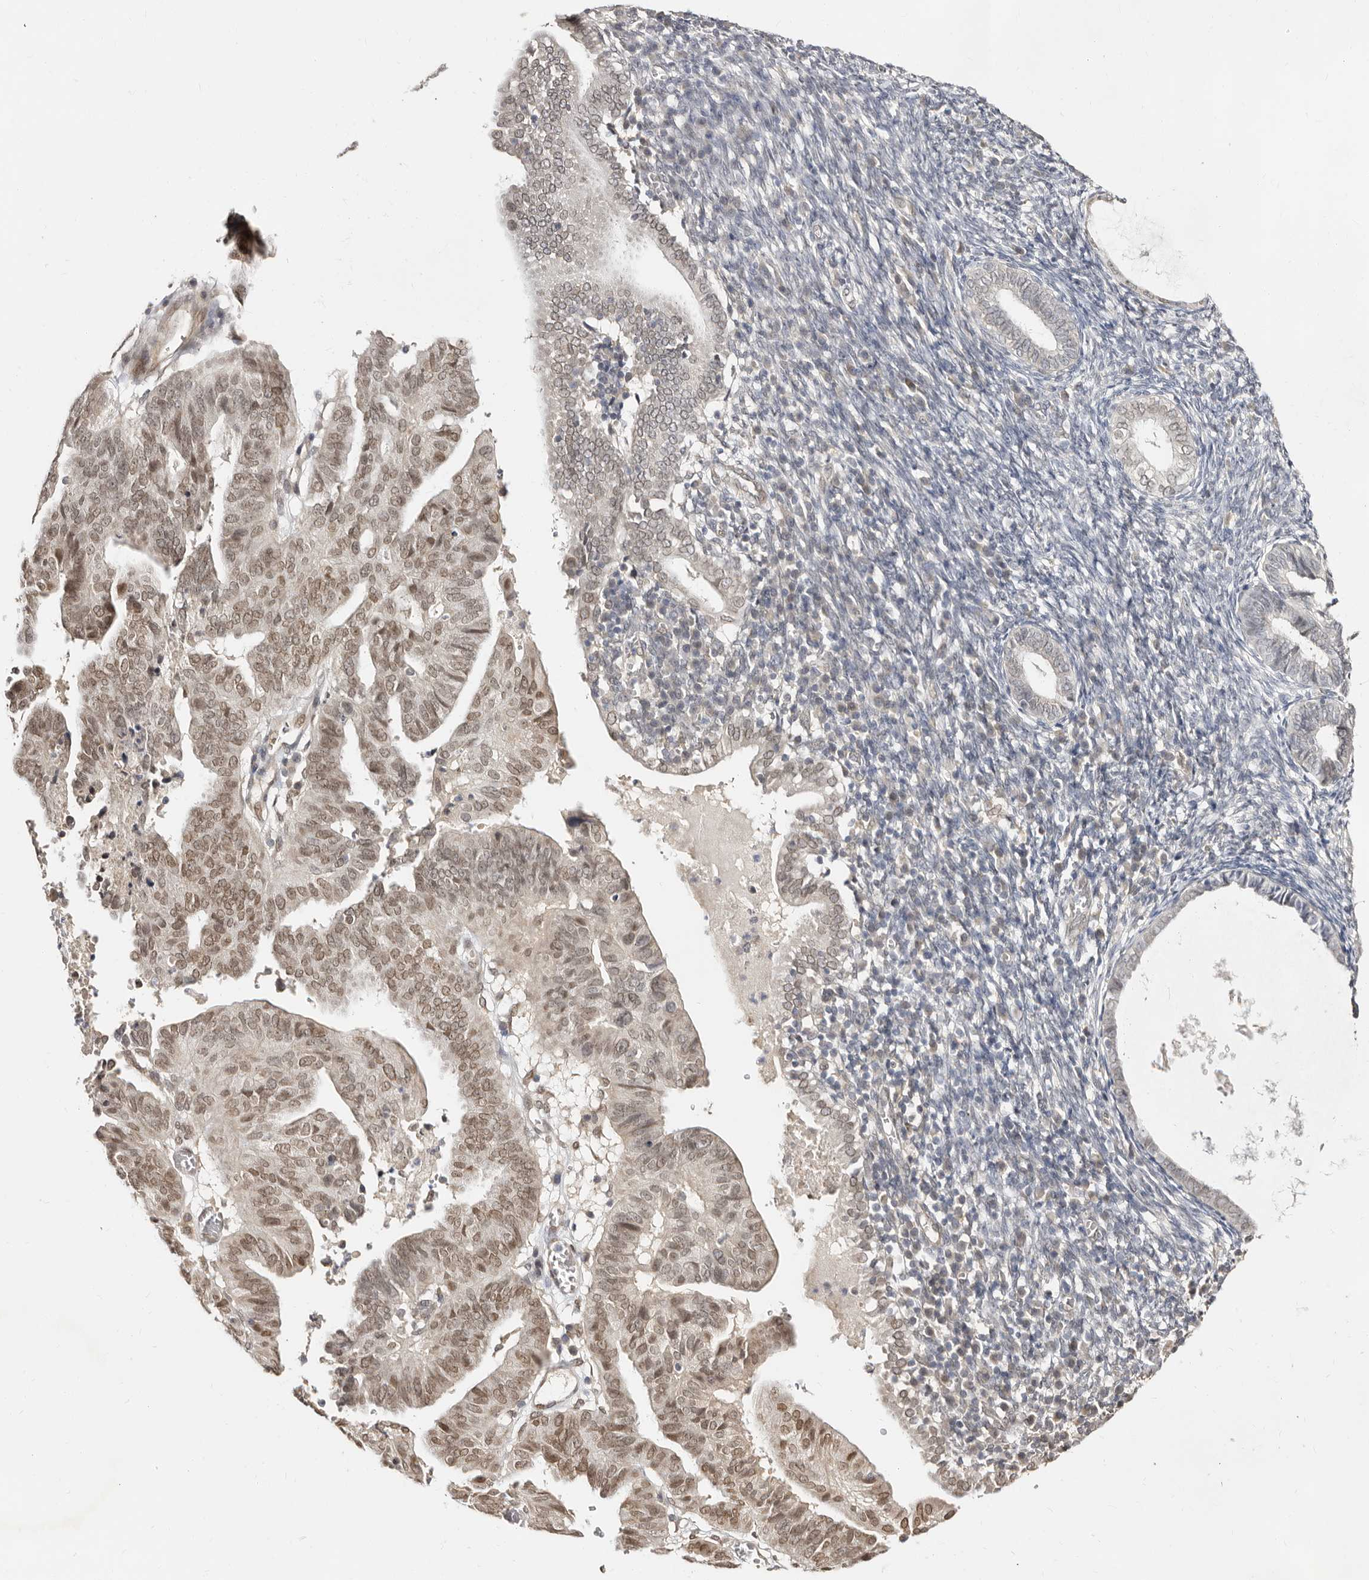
{"staining": {"intensity": "moderate", "quantity": ">75%", "location": "nuclear"}, "tissue": "endometrial cancer", "cell_type": "Tumor cells", "image_type": "cancer", "snomed": [{"axis": "morphology", "description": "Adenocarcinoma, NOS"}, {"axis": "topography", "description": "Uterus"}], "caption": "Immunohistochemistry (DAB) staining of human adenocarcinoma (endometrial) shows moderate nuclear protein staining in approximately >75% of tumor cells.", "gene": "LCORL", "patient": {"sex": "female", "age": 77}}